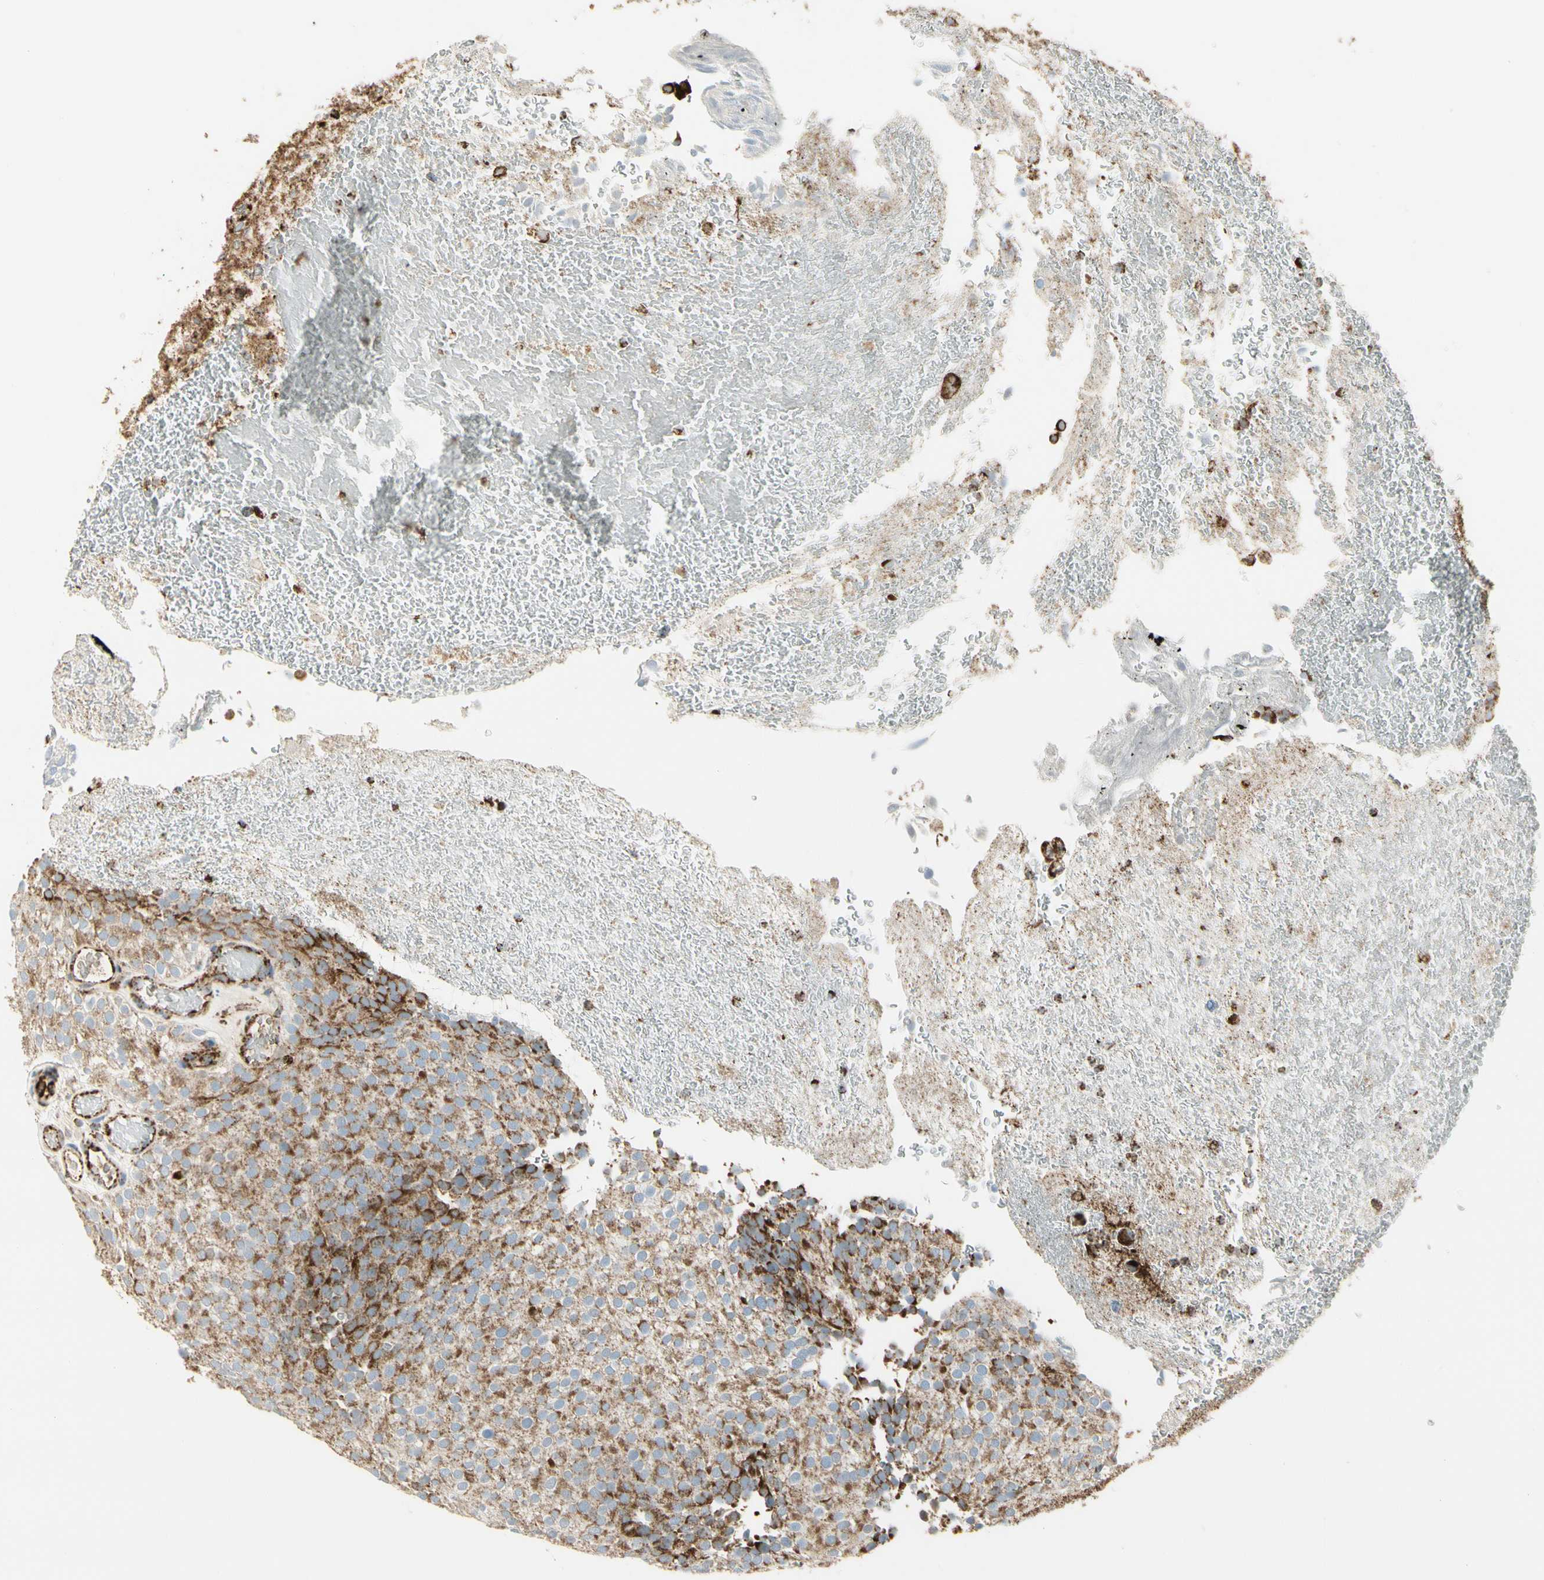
{"staining": {"intensity": "strong", "quantity": ">75%", "location": "cytoplasmic/membranous"}, "tissue": "urothelial cancer", "cell_type": "Tumor cells", "image_type": "cancer", "snomed": [{"axis": "morphology", "description": "Urothelial carcinoma, Low grade"}, {"axis": "topography", "description": "Urinary bladder"}], "caption": "About >75% of tumor cells in human low-grade urothelial carcinoma reveal strong cytoplasmic/membranous protein expression as visualized by brown immunohistochemical staining.", "gene": "ME2", "patient": {"sex": "male", "age": 78}}